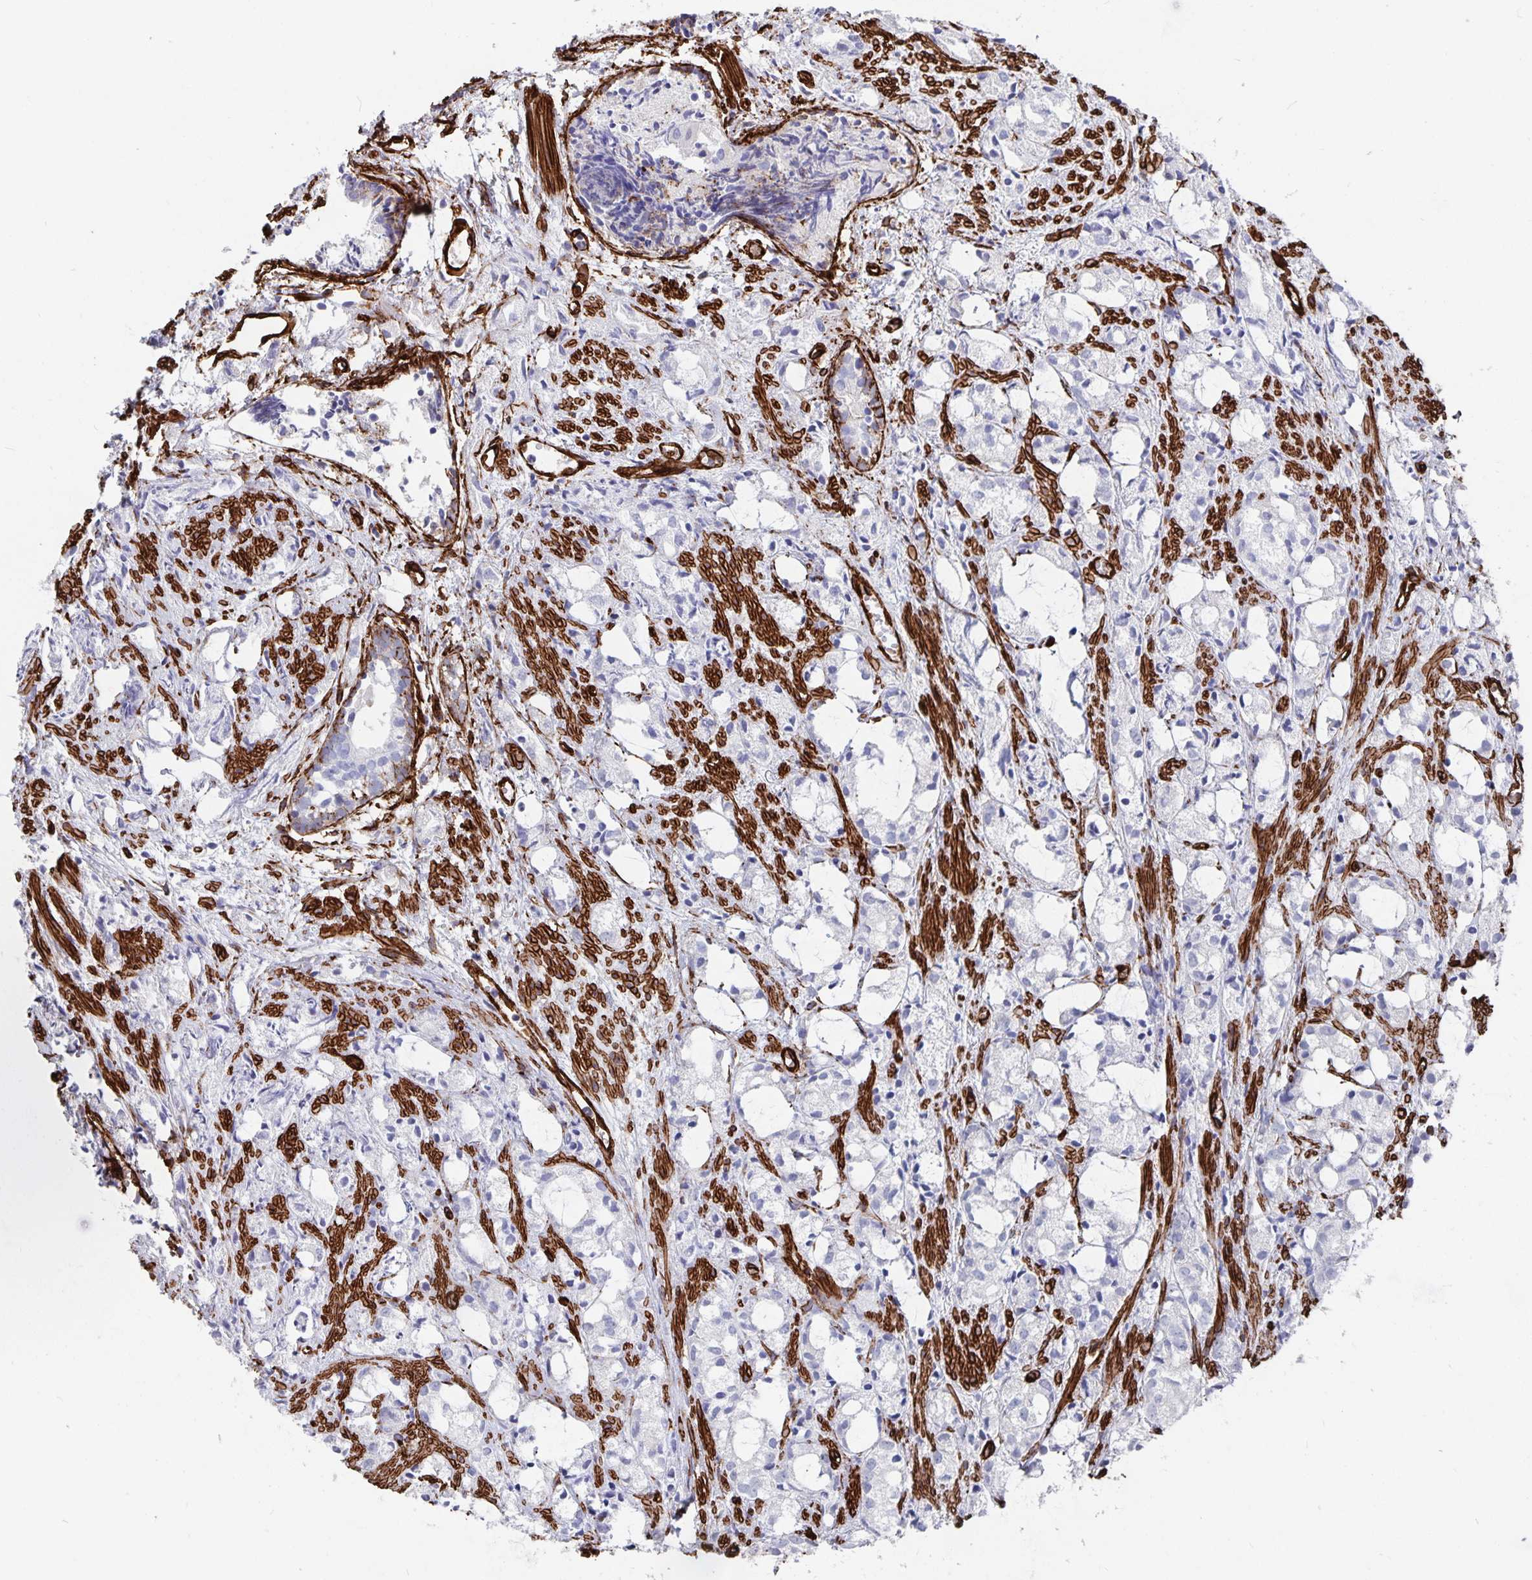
{"staining": {"intensity": "negative", "quantity": "none", "location": "none"}, "tissue": "prostate cancer", "cell_type": "Tumor cells", "image_type": "cancer", "snomed": [{"axis": "morphology", "description": "Adenocarcinoma, High grade"}, {"axis": "topography", "description": "Prostate"}], "caption": "Tumor cells show no significant protein expression in prostate cancer.", "gene": "DCHS2", "patient": {"sex": "male", "age": 85}}